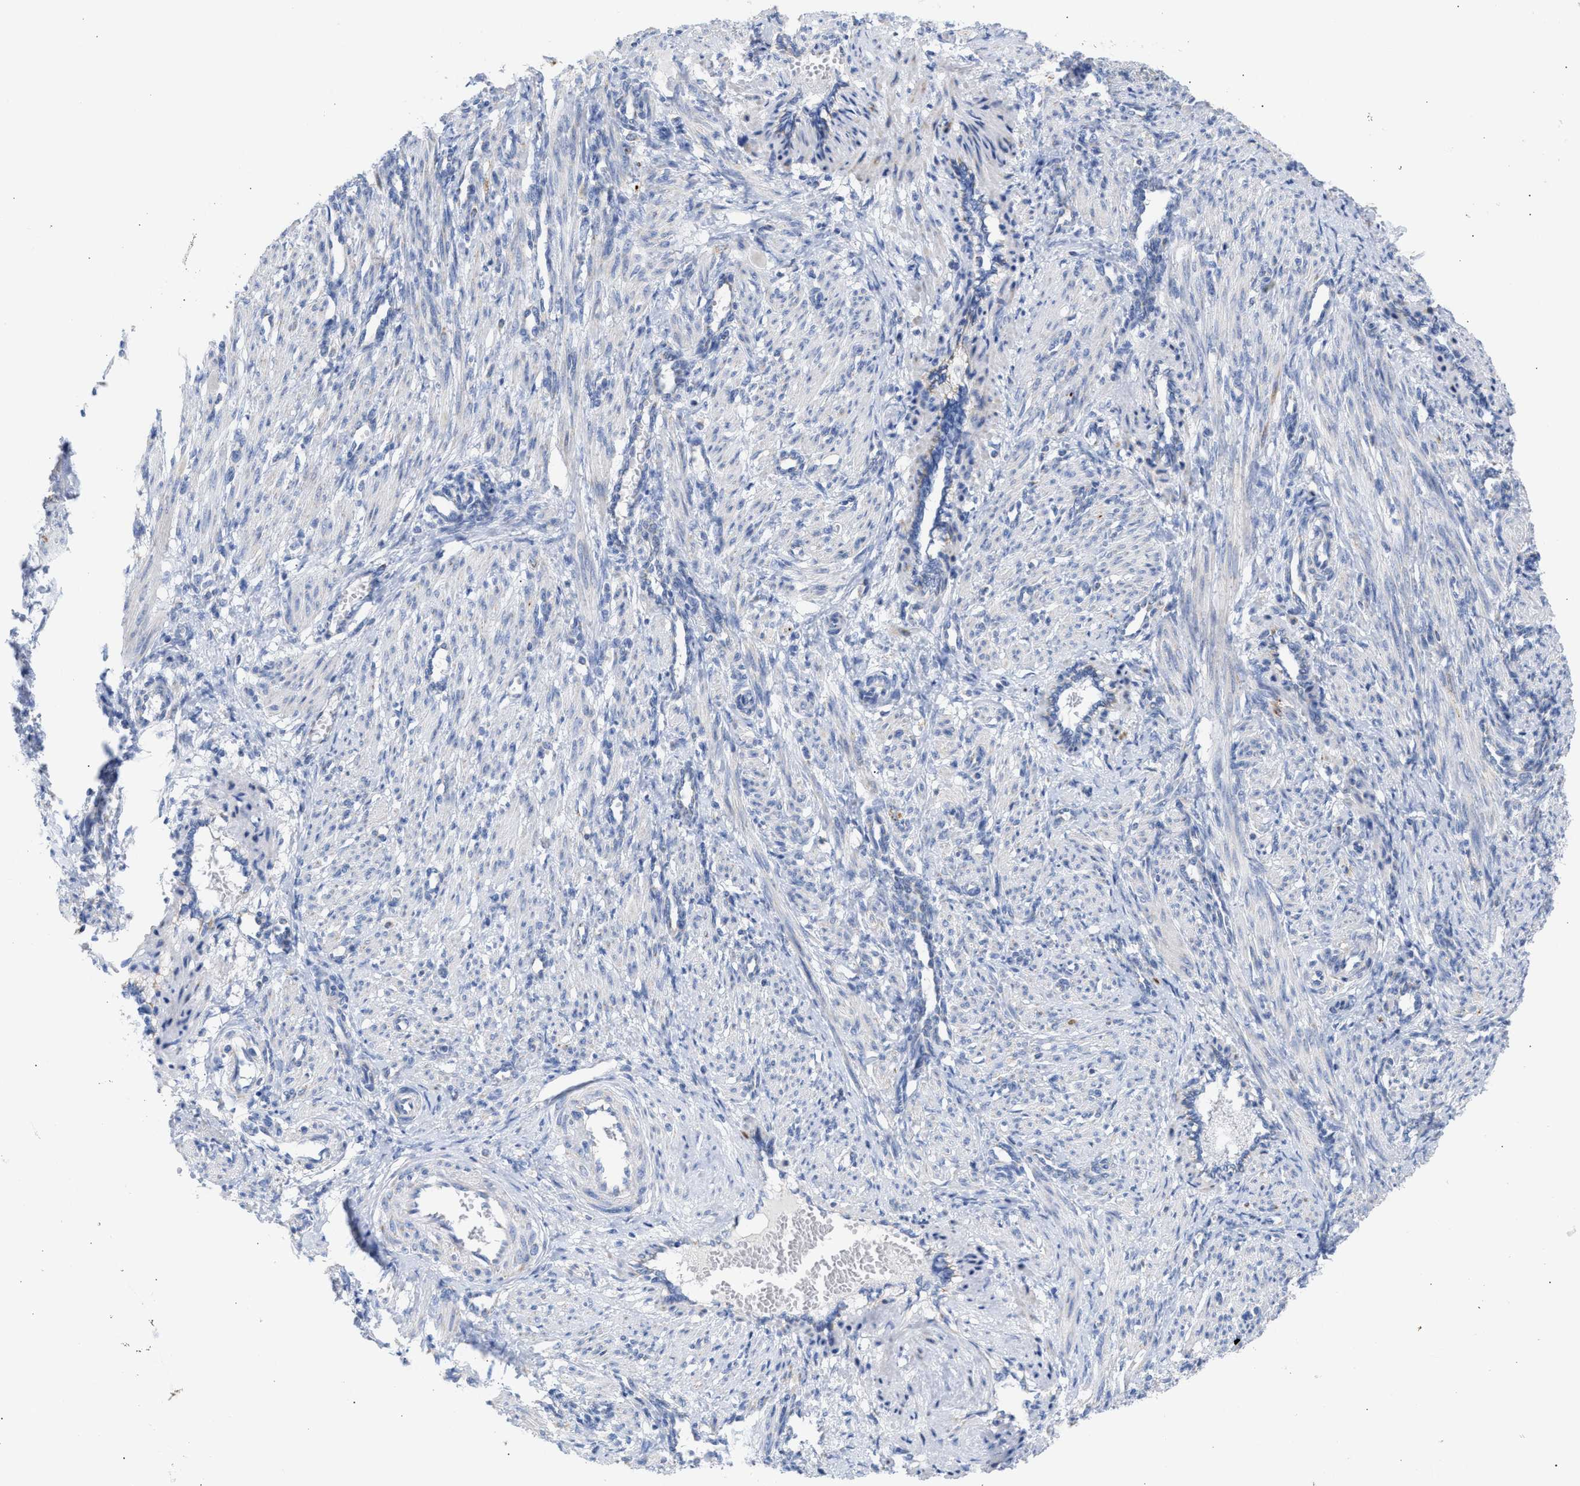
{"staining": {"intensity": "negative", "quantity": "none", "location": "none"}, "tissue": "smooth muscle", "cell_type": "Smooth muscle cells", "image_type": "normal", "snomed": [{"axis": "morphology", "description": "Normal tissue, NOS"}, {"axis": "topography", "description": "Endometrium"}], "caption": "A high-resolution histopathology image shows immunohistochemistry staining of benign smooth muscle, which displays no significant expression in smooth muscle cells.", "gene": "ACOT13", "patient": {"sex": "female", "age": 33}}